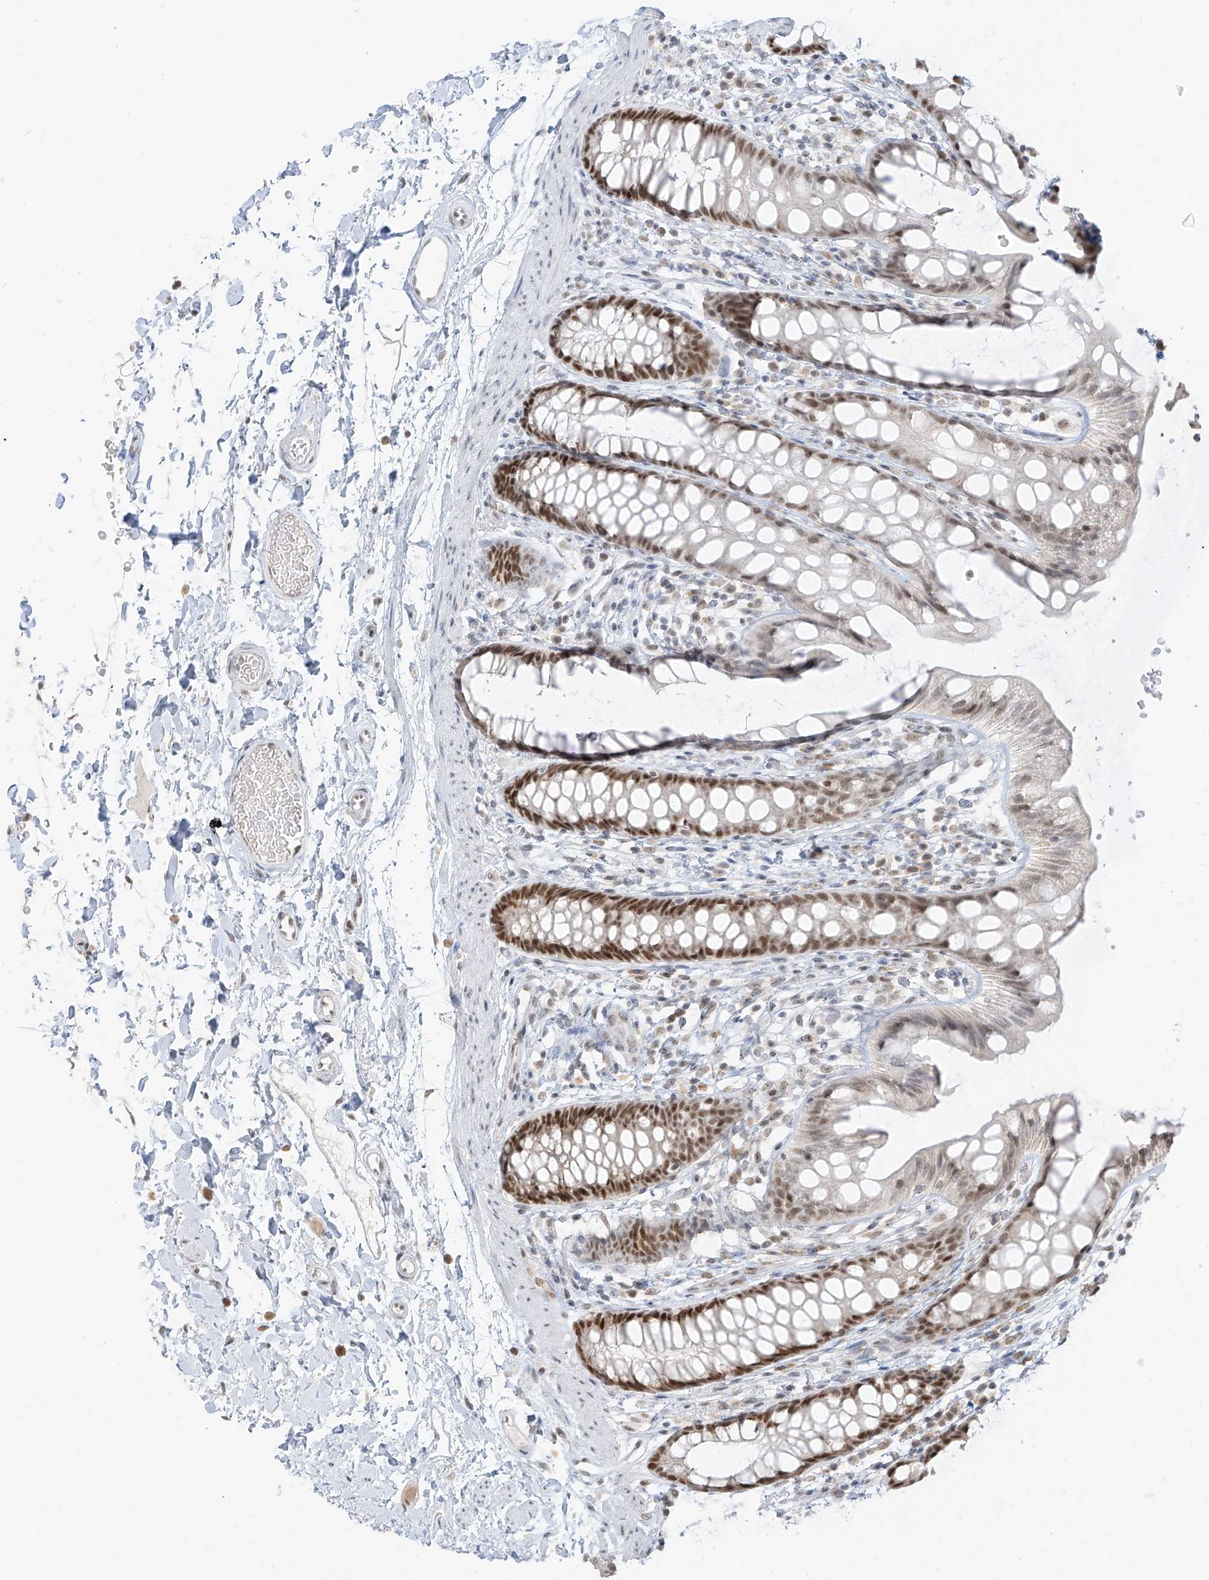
{"staining": {"intensity": "moderate", "quantity": ">75%", "location": "nuclear"}, "tissue": "rectum", "cell_type": "Glandular cells", "image_type": "normal", "snomed": [{"axis": "morphology", "description": "Normal tissue, NOS"}, {"axis": "topography", "description": "Rectum"}], "caption": "This is a histology image of IHC staining of benign rectum, which shows moderate staining in the nuclear of glandular cells.", "gene": "ZMYM2", "patient": {"sex": "female", "age": 65}}